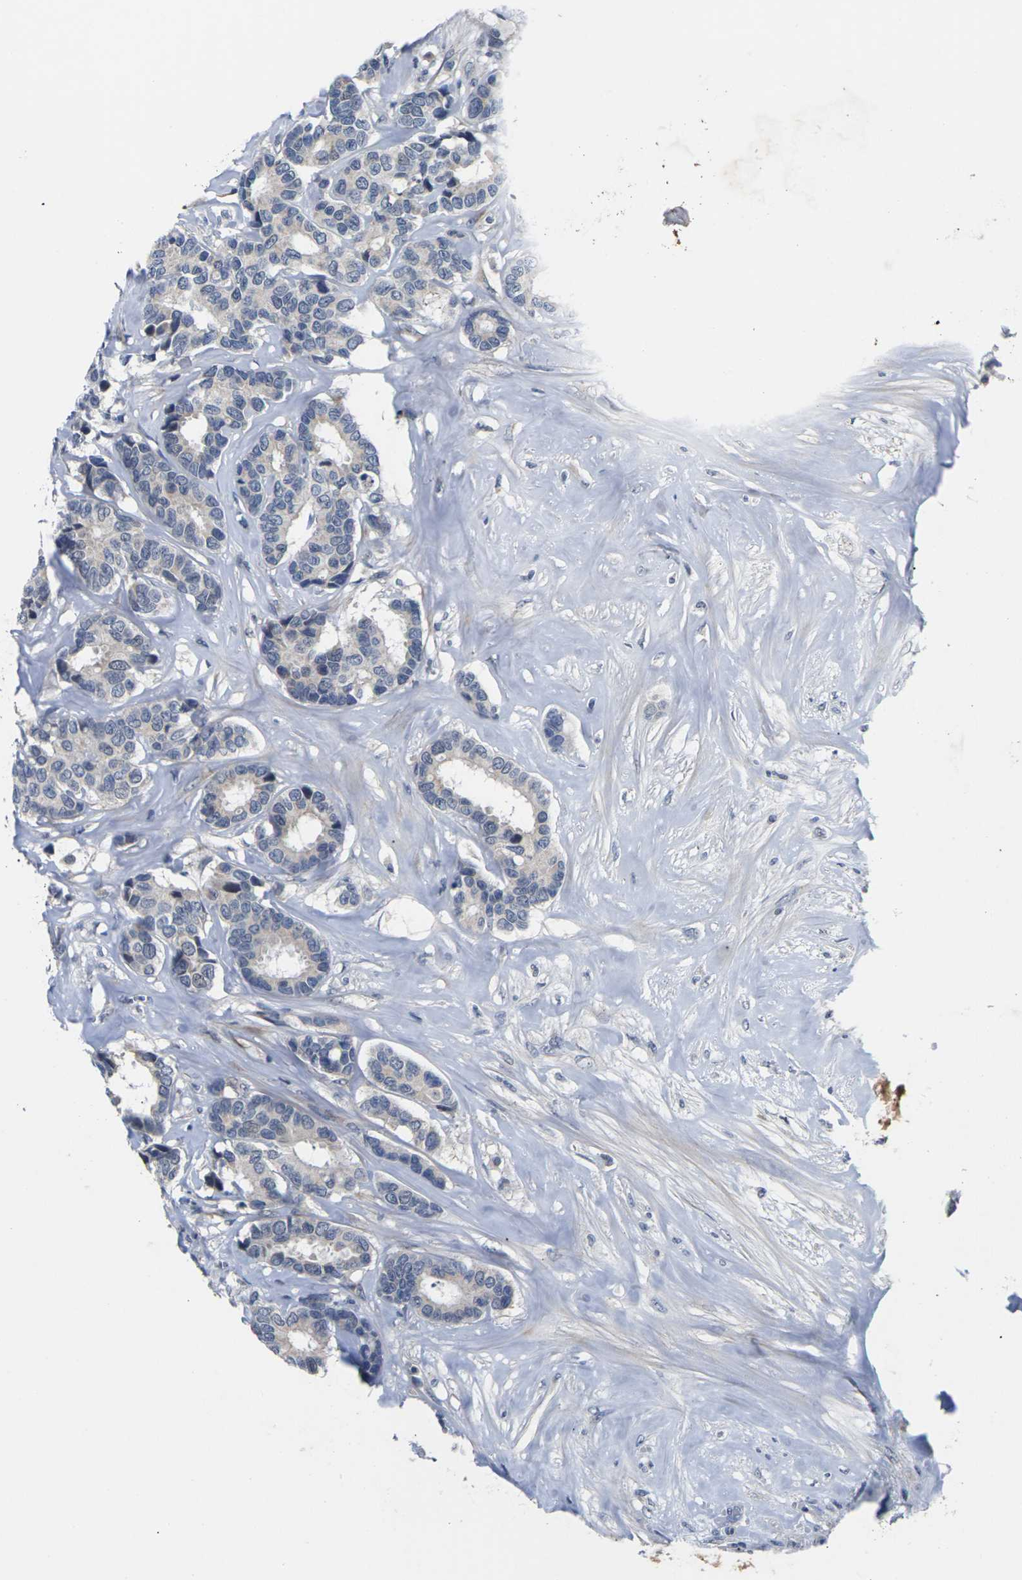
{"staining": {"intensity": "negative", "quantity": "none", "location": "none"}, "tissue": "breast cancer", "cell_type": "Tumor cells", "image_type": "cancer", "snomed": [{"axis": "morphology", "description": "Duct carcinoma"}, {"axis": "topography", "description": "Breast"}], "caption": "Immunohistochemistry (IHC) micrograph of breast intraductal carcinoma stained for a protein (brown), which exhibits no staining in tumor cells.", "gene": "ST6GAL2", "patient": {"sex": "female", "age": 87}}